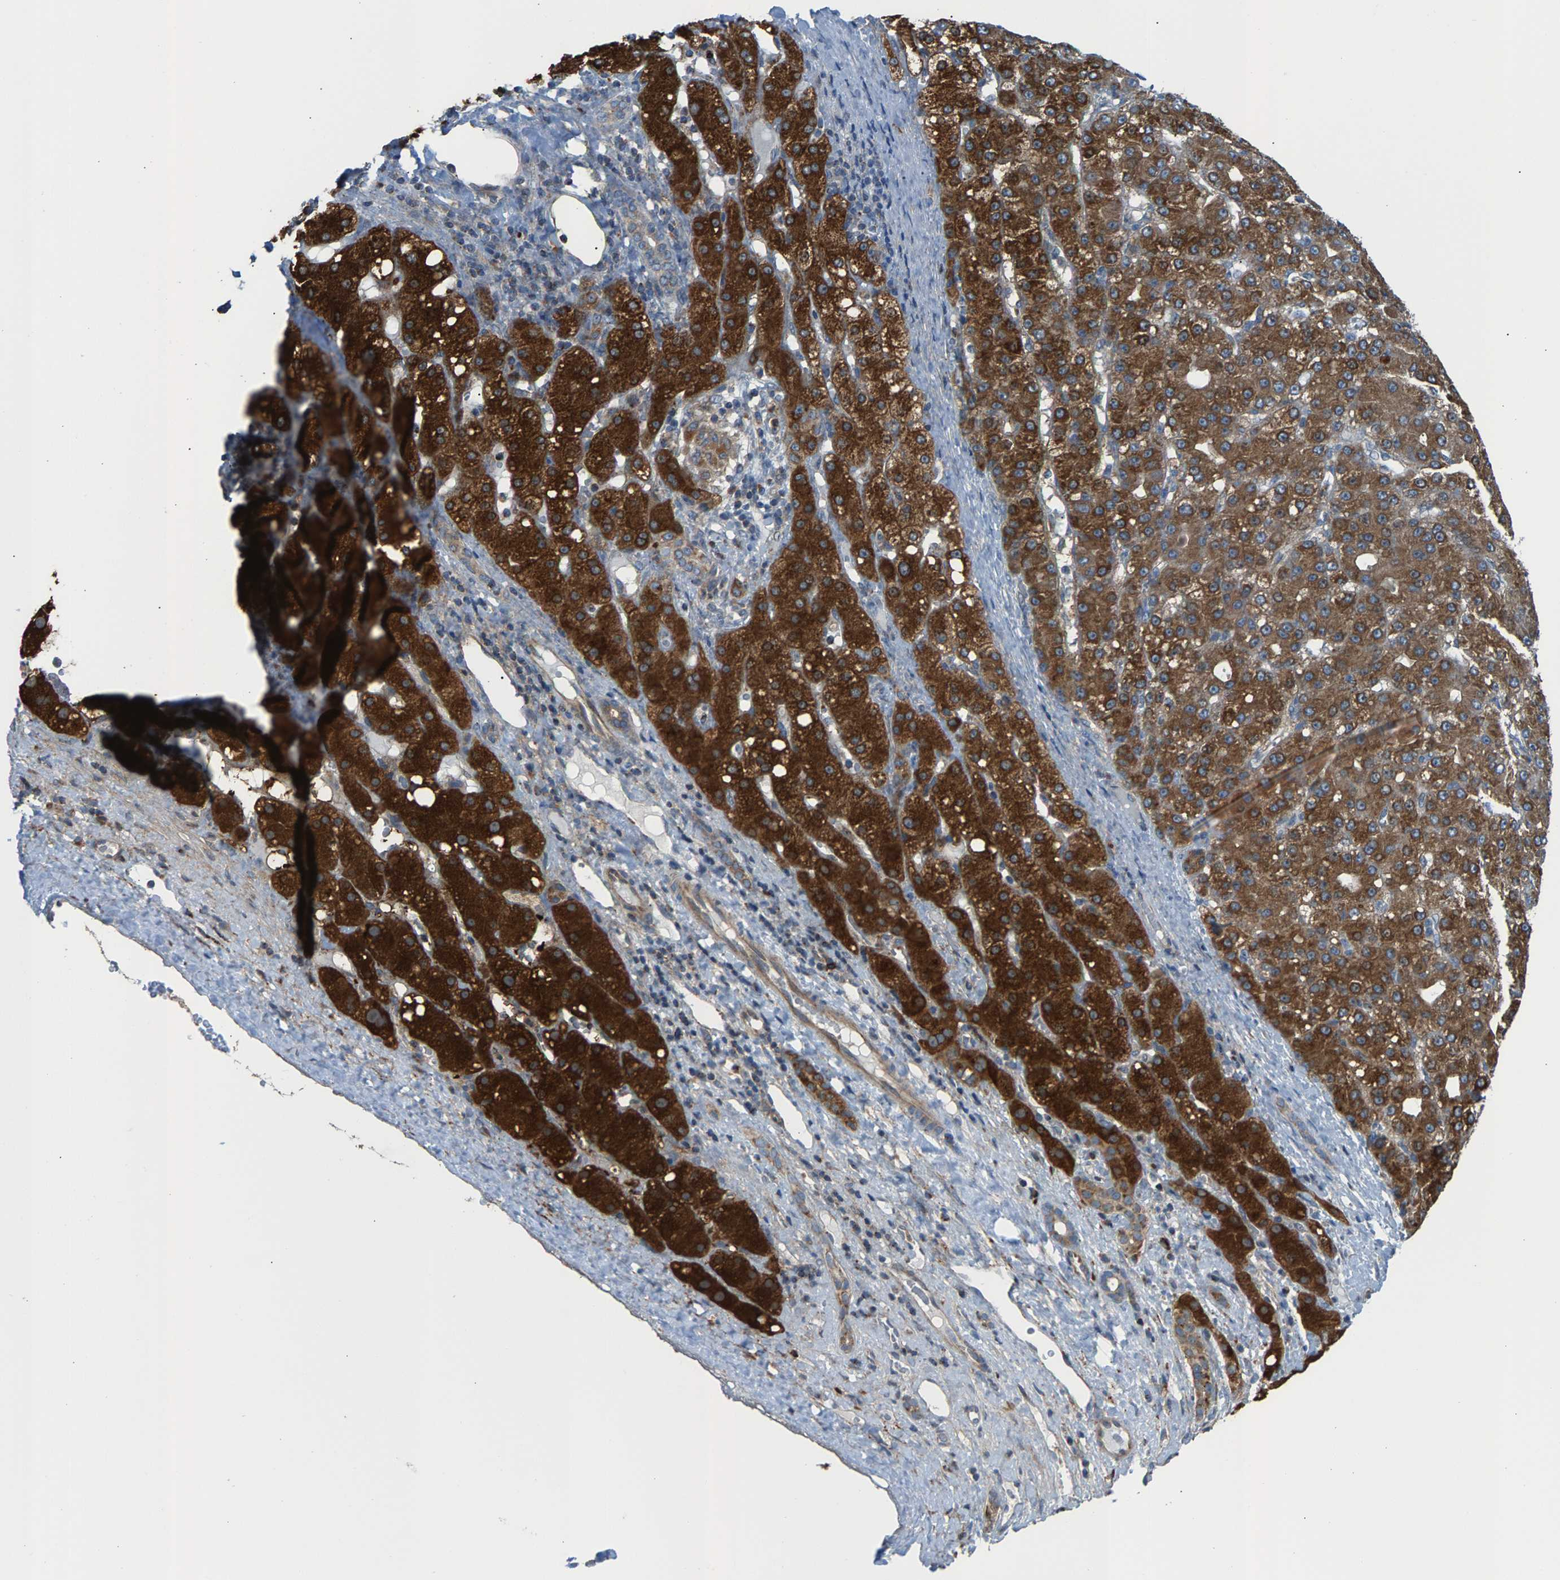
{"staining": {"intensity": "strong", "quantity": ">75%", "location": "cytoplasmic/membranous"}, "tissue": "liver cancer", "cell_type": "Tumor cells", "image_type": "cancer", "snomed": [{"axis": "morphology", "description": "Carcinoma, Hepatocellular, NOS"}, {"axis": "topography", "description": "Liver"}], "caption": "An IHC image of tumor tissue is shown. Protein staining in brown highlights strong cytoplasmic/membranous positivity in liver hepatocellular carcinoma within tumor cells.", "gene": "PDCL", "patient": {"sex": "male", "age": 67}}